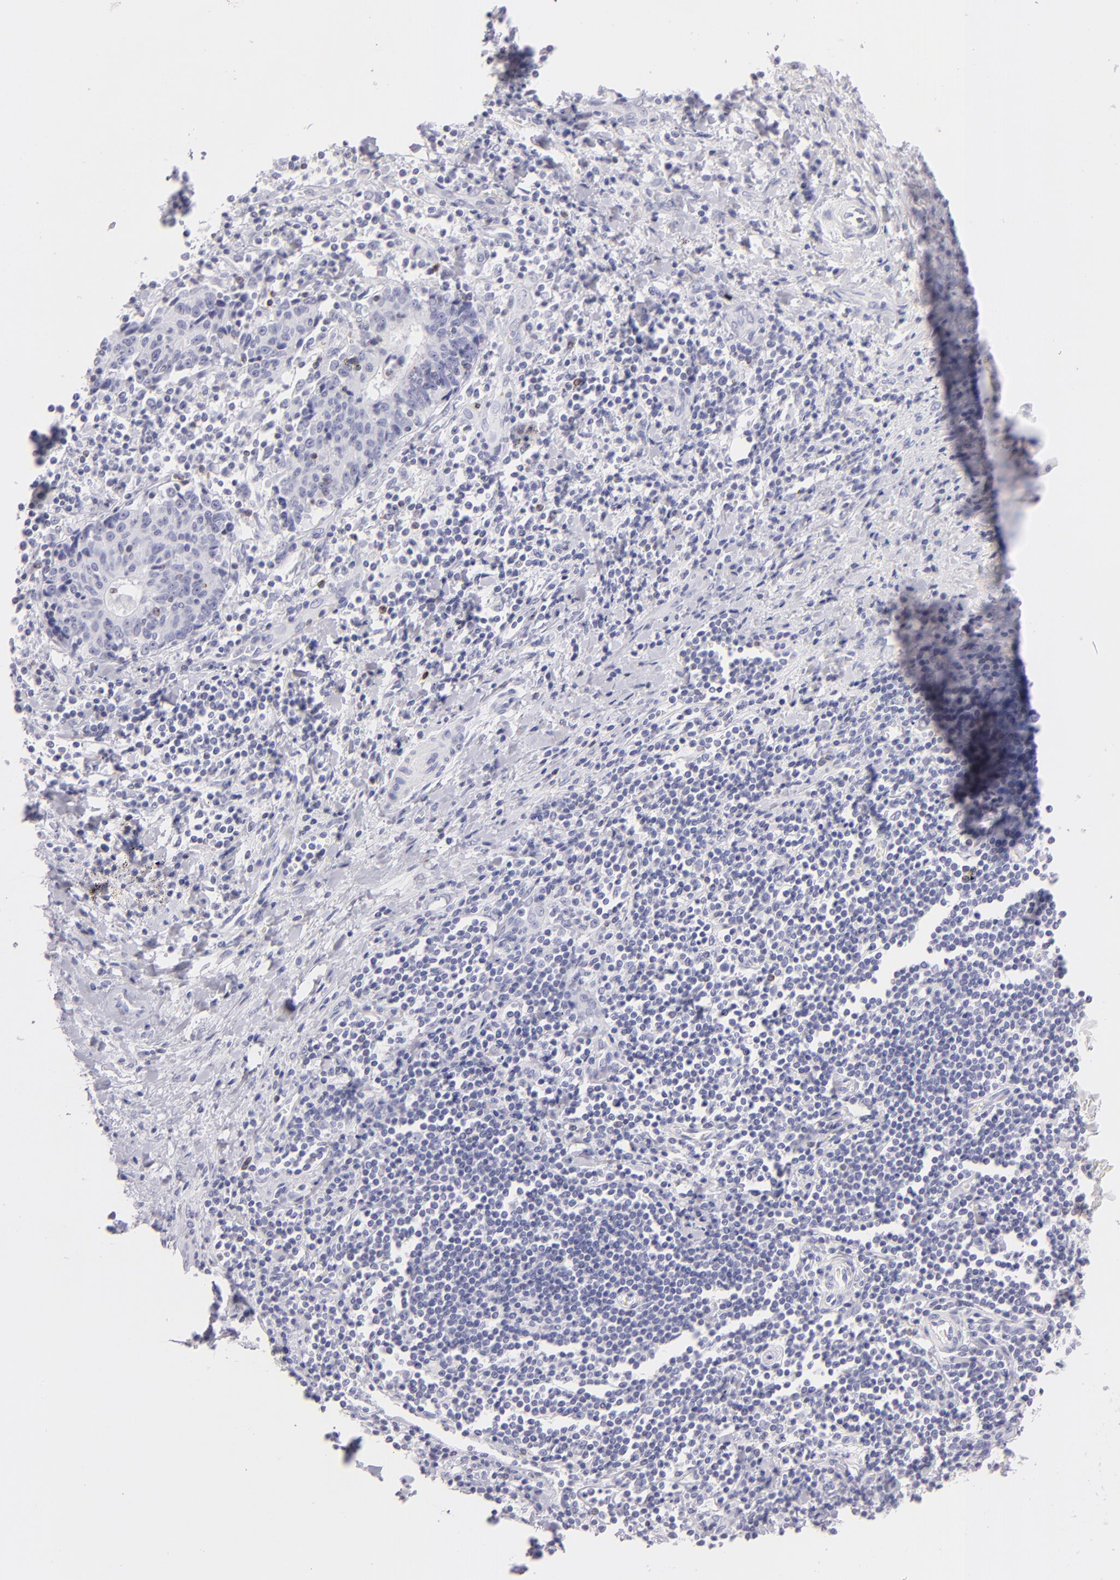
{"staining": {"intensity": "negative", "quantity": "none", "location": "none"}, "tissue": "liver cancer", "cell_type": "Tumor cells", "image_type": "cancer", "snomed": [{"axis": "morphology", "description": "Cholangiocarcinoma"}, {"axis": "topography", "description": "Liver"}], "caption": "High power microscopy micrograph of an immunohistochemistry (IHC) photomicrograph of liver cholangiocarcinoma, revealing no significant staining in tumor cells.", "gene": "PRF1", "patient": {"sex": "male", "age": 57}}